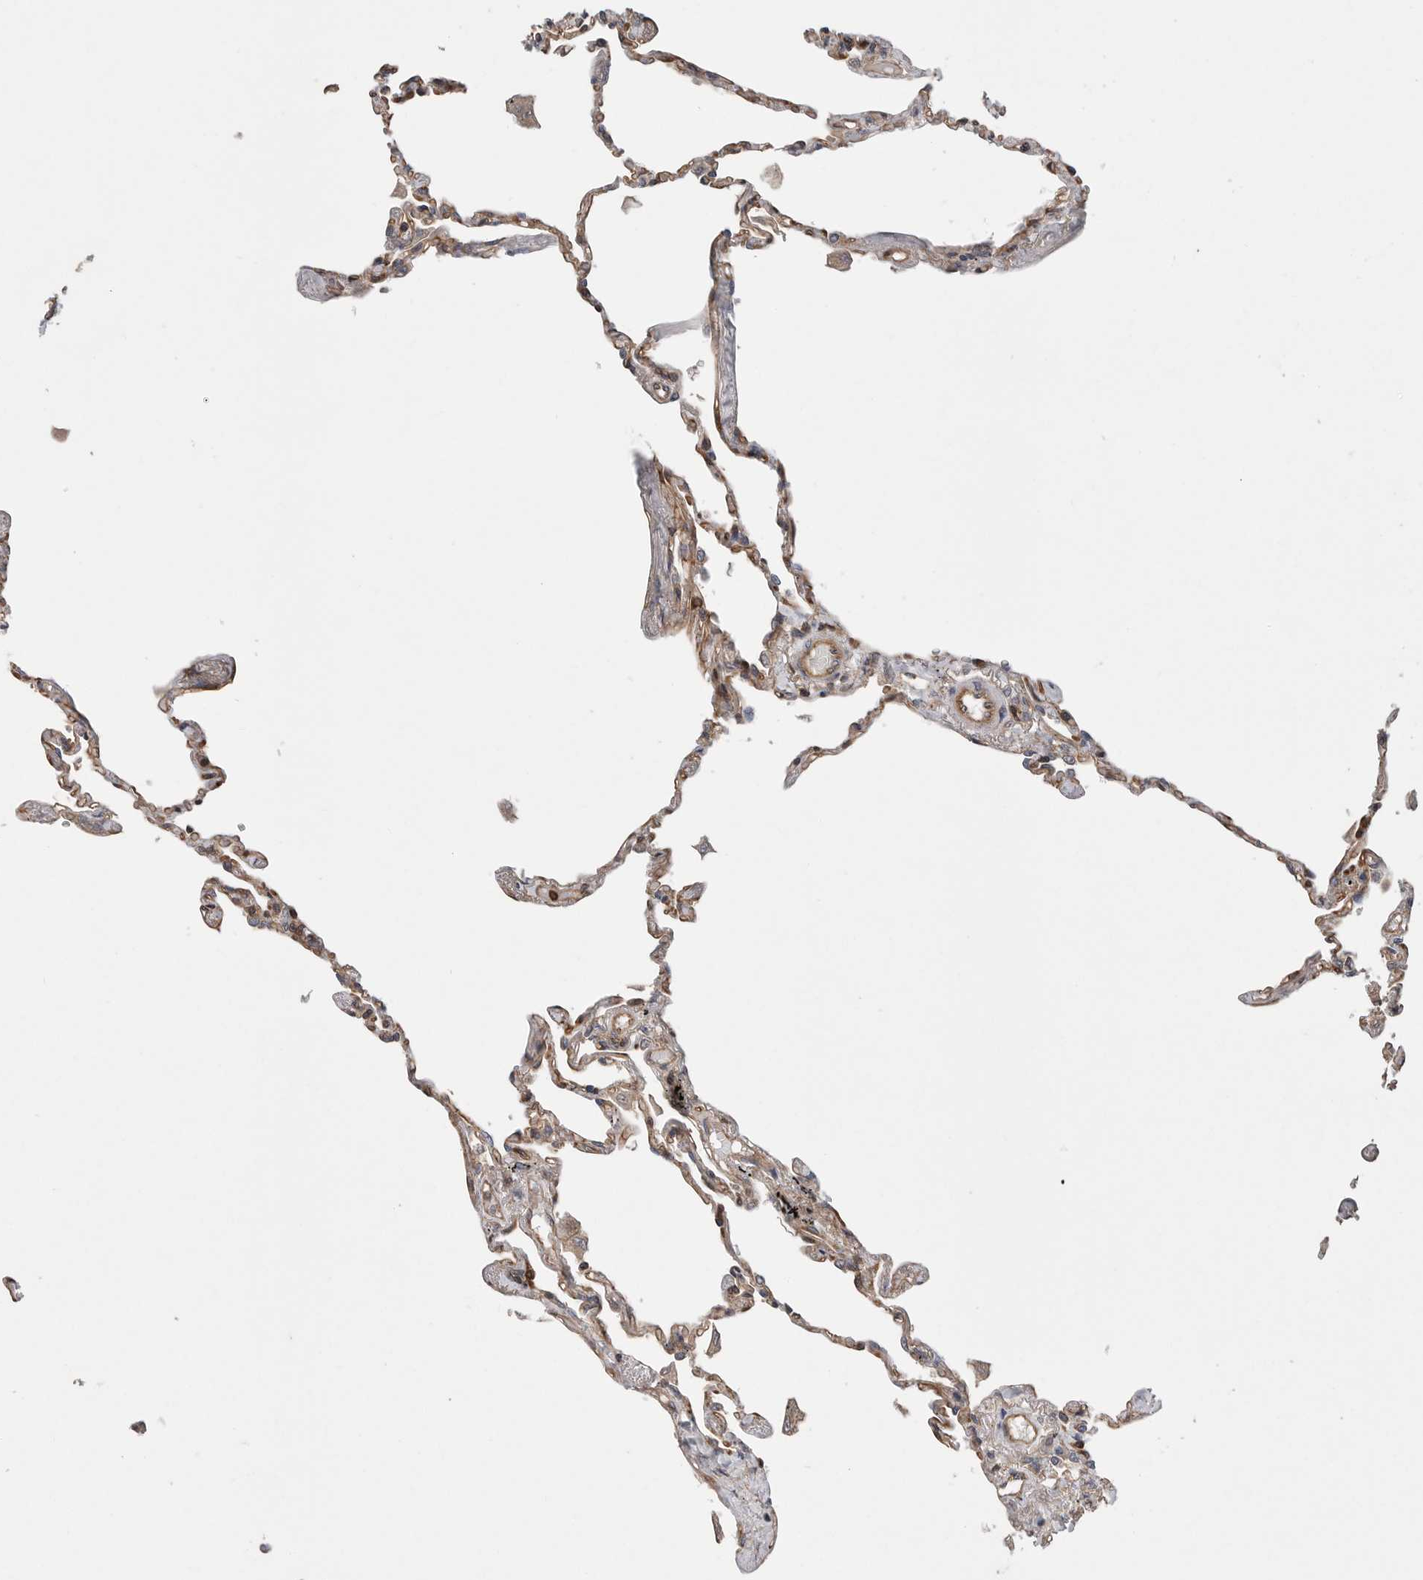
{"staining": {"intensity": "moderate", "quantity": "25%-75%", "location": "cytoplasmic/membranous"}, "tissue": "lung", "cell_type": "Alveolar cells", "image_type": "normal", "snomed": [{"axis": "morphology", "description": "Normal tissue, NOS"}, {"axis": "topography", "description": "Lung"}], "caption": "IHC histopathology image of benign lung stained for a protein (brown), which displays medium levels of moderate cytoplasmic/membranous positivity in approximately 25%-75% of alveolar cells.", "gene": "PRKCH", "patient": {"sex": "female", "age": 67}}